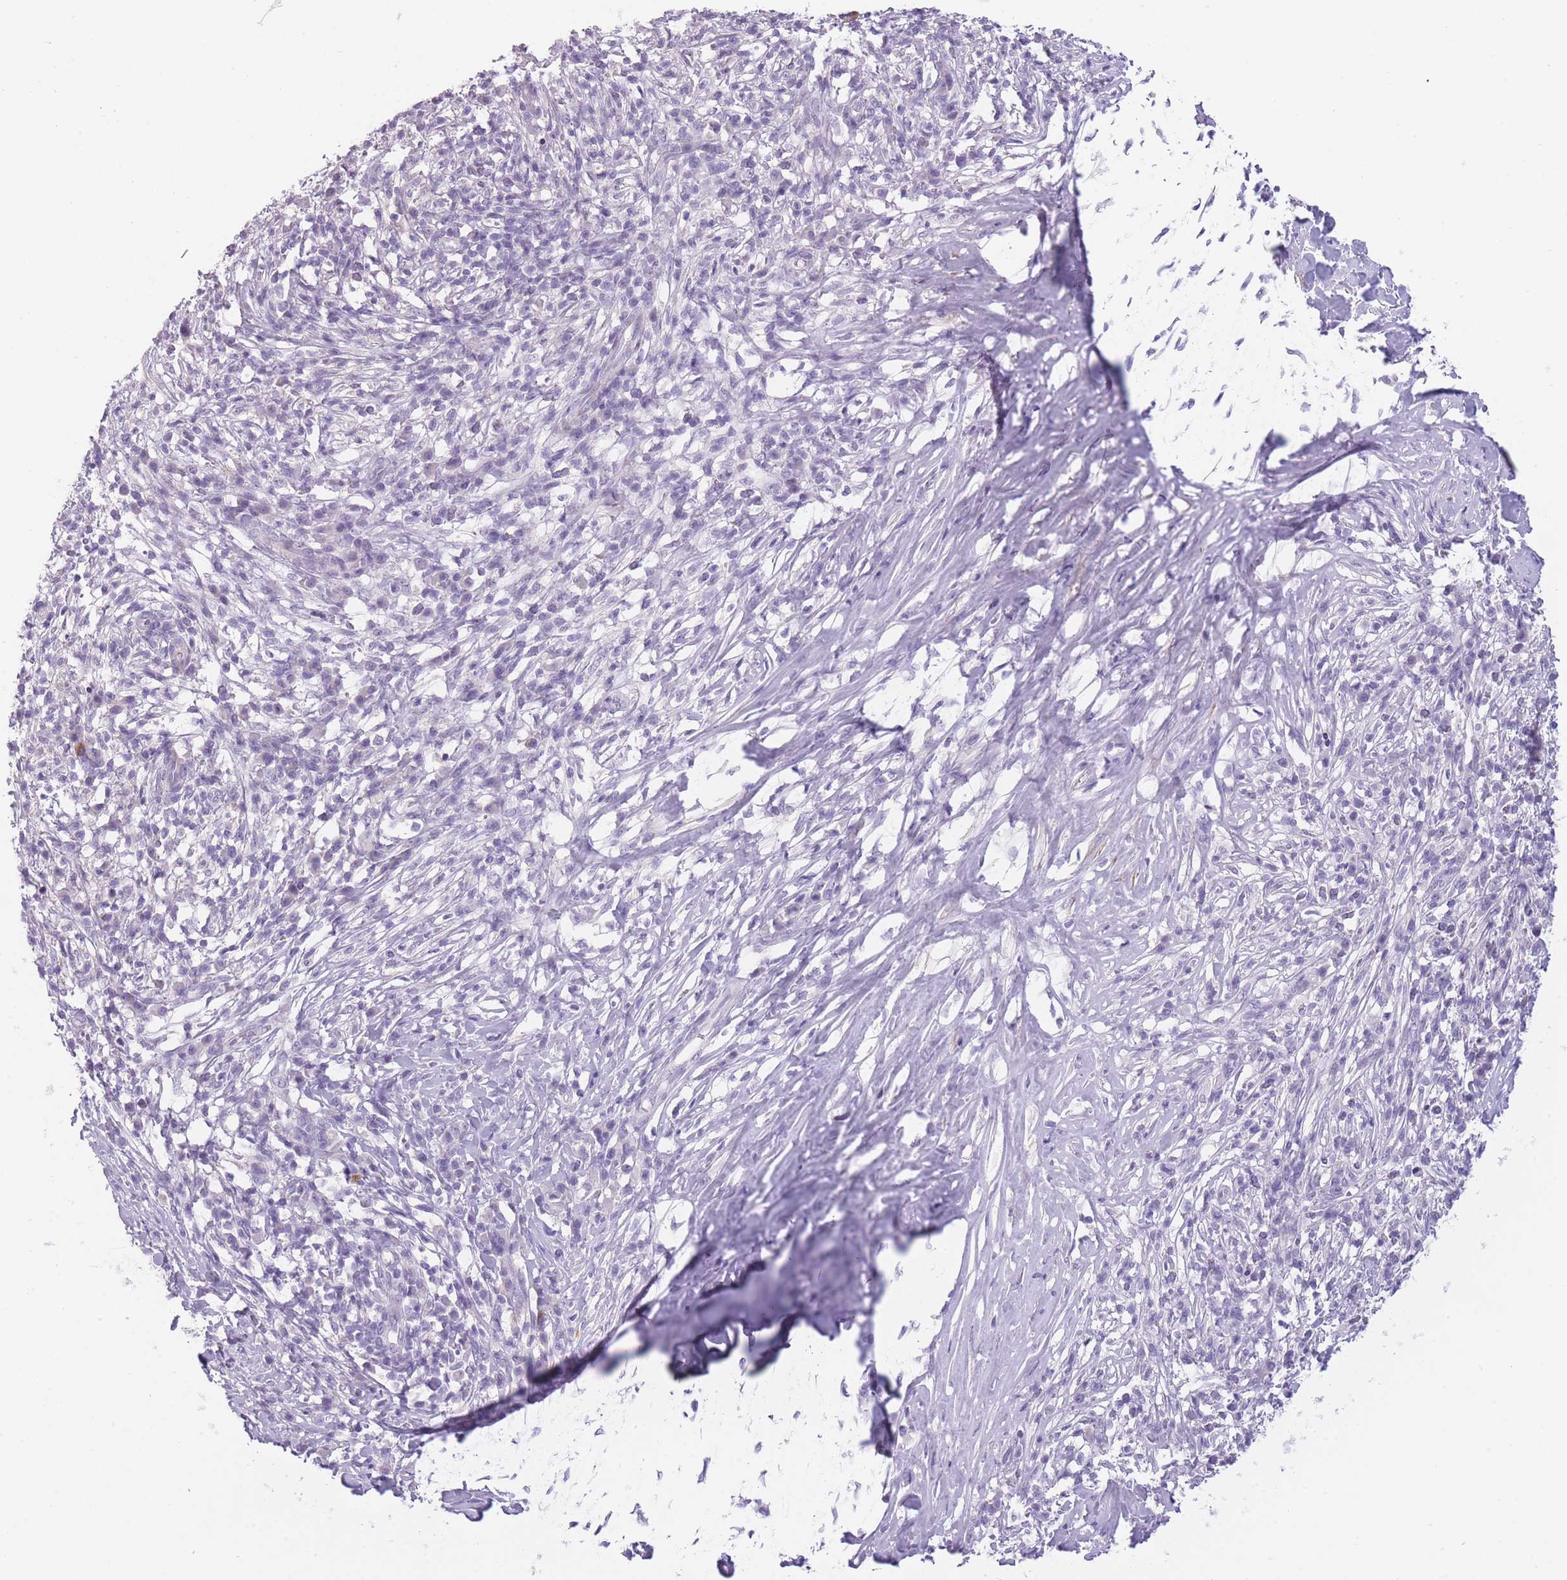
{"staining": {"intensity": "negative", "quantity": "none", "location": "none"}, "tissue": "melanoma", "cell_type": "Tumor cells", "image_type": "cancer", "snomed": [{"axis": "morphology", "description": "Malignant melanoma, NOS"}, {"axis": "topography", "description": "Skin"}], "caption": "Tumor cells show no significant protein staining in malignant melanoma.", "gene": "TMEM236", "patient": {"sex": "male", "age": 66}}